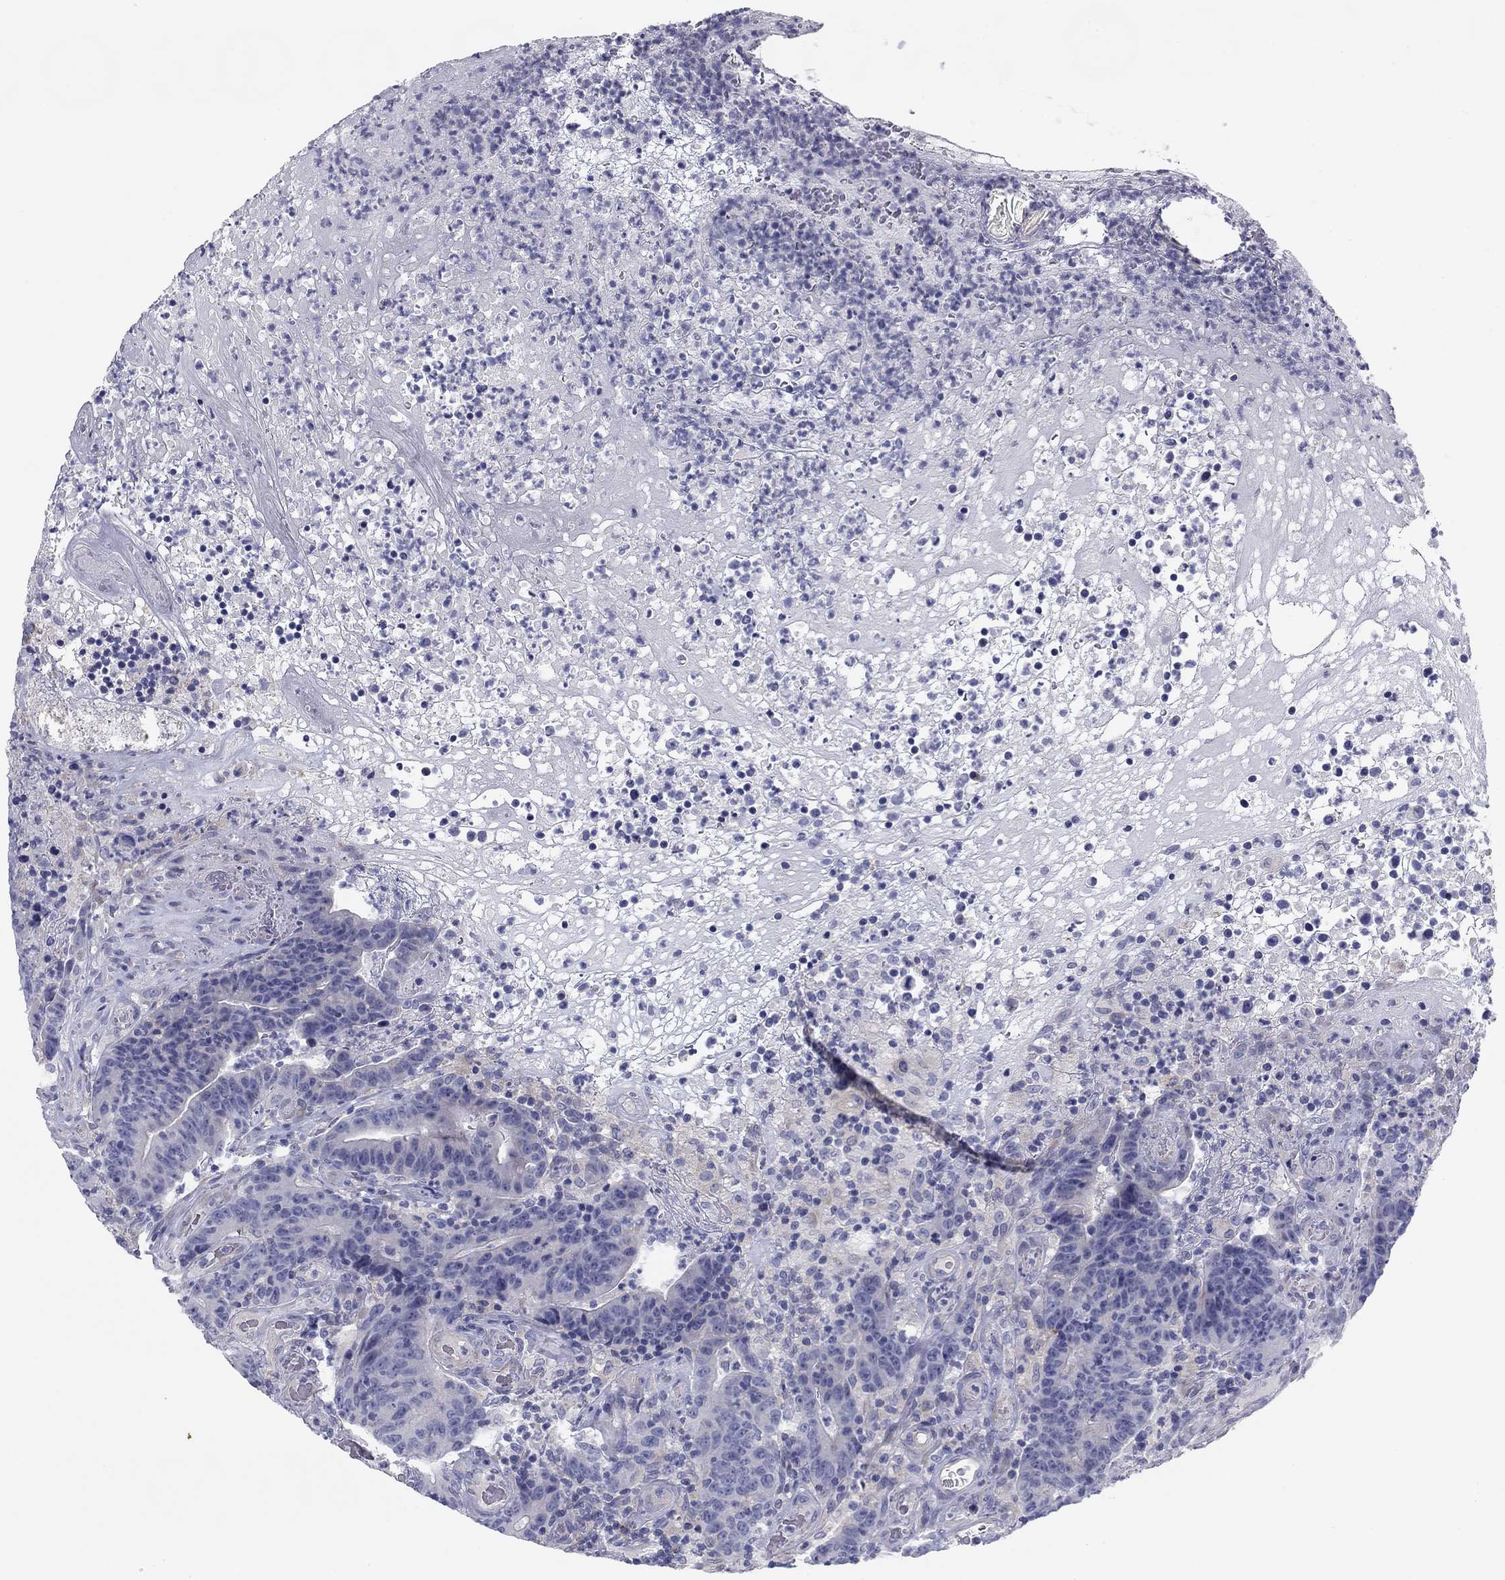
{"staining": {"intensity": "negative", "quantity": "none", "location": "none"}, "tissue": "colorectal cancer", "cell_type": "Tumor cells", "image_type": "cancer", "snomed": [{"axis": "morphology", "description": "Adenocarcinoma, NOS"}, {"axis": "topography", "description": "Colon"}], "caption": "This image is of colorectal cancer stained with IHC to label a protein in brown with the nuclei are counter-stained blue. There is no staining in tumor cells.", "gene": "SEPTIN3", "patient": {"sex": "female", "age": 75}}